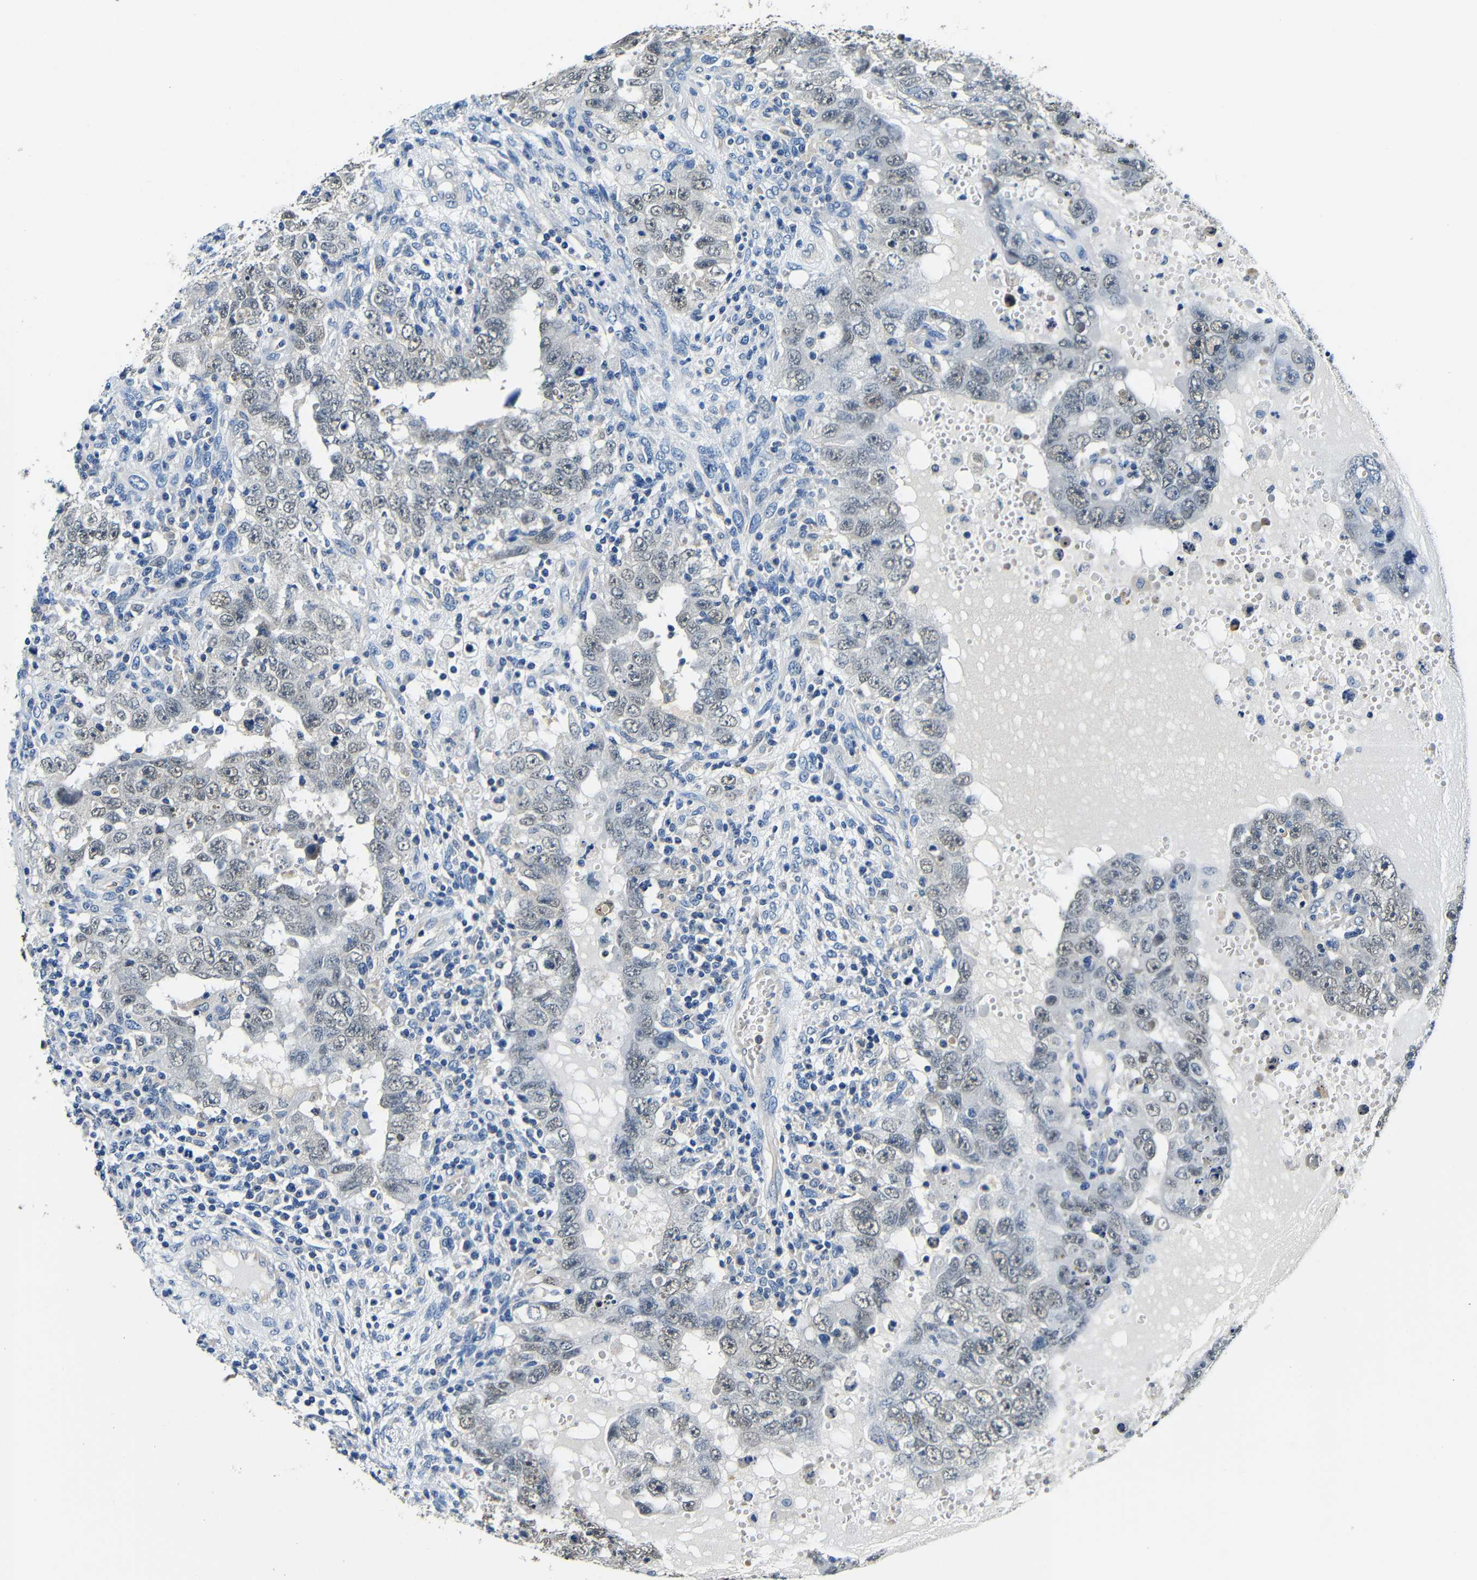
{"staining": {"intensity": "weak", "quantity": "25%-75%", "location": "nuclear"}, "tissue": "testis cancer", "cell_type": "Tumor cells", "image_type": "cancer", "snomed": [{"axis": "morphology", "description": "Carcinoma, Embryonal, NOS"}, {"axis": "topography", "description": "Testis"}], "caption": "High-magnification brightfield microscopy of embryonal carcinoma (testis) stained with DAB (brown) and counterstained with hematoxylin (blue). tumor cells exhibit weak nuclear positivity is identified in approximately25%-75% of cells. (DAB IHC, brown staining for protein, blue staining for nuclei).", "gene": "ADAP1", "patient": {"sex": "male", "age": 26}}